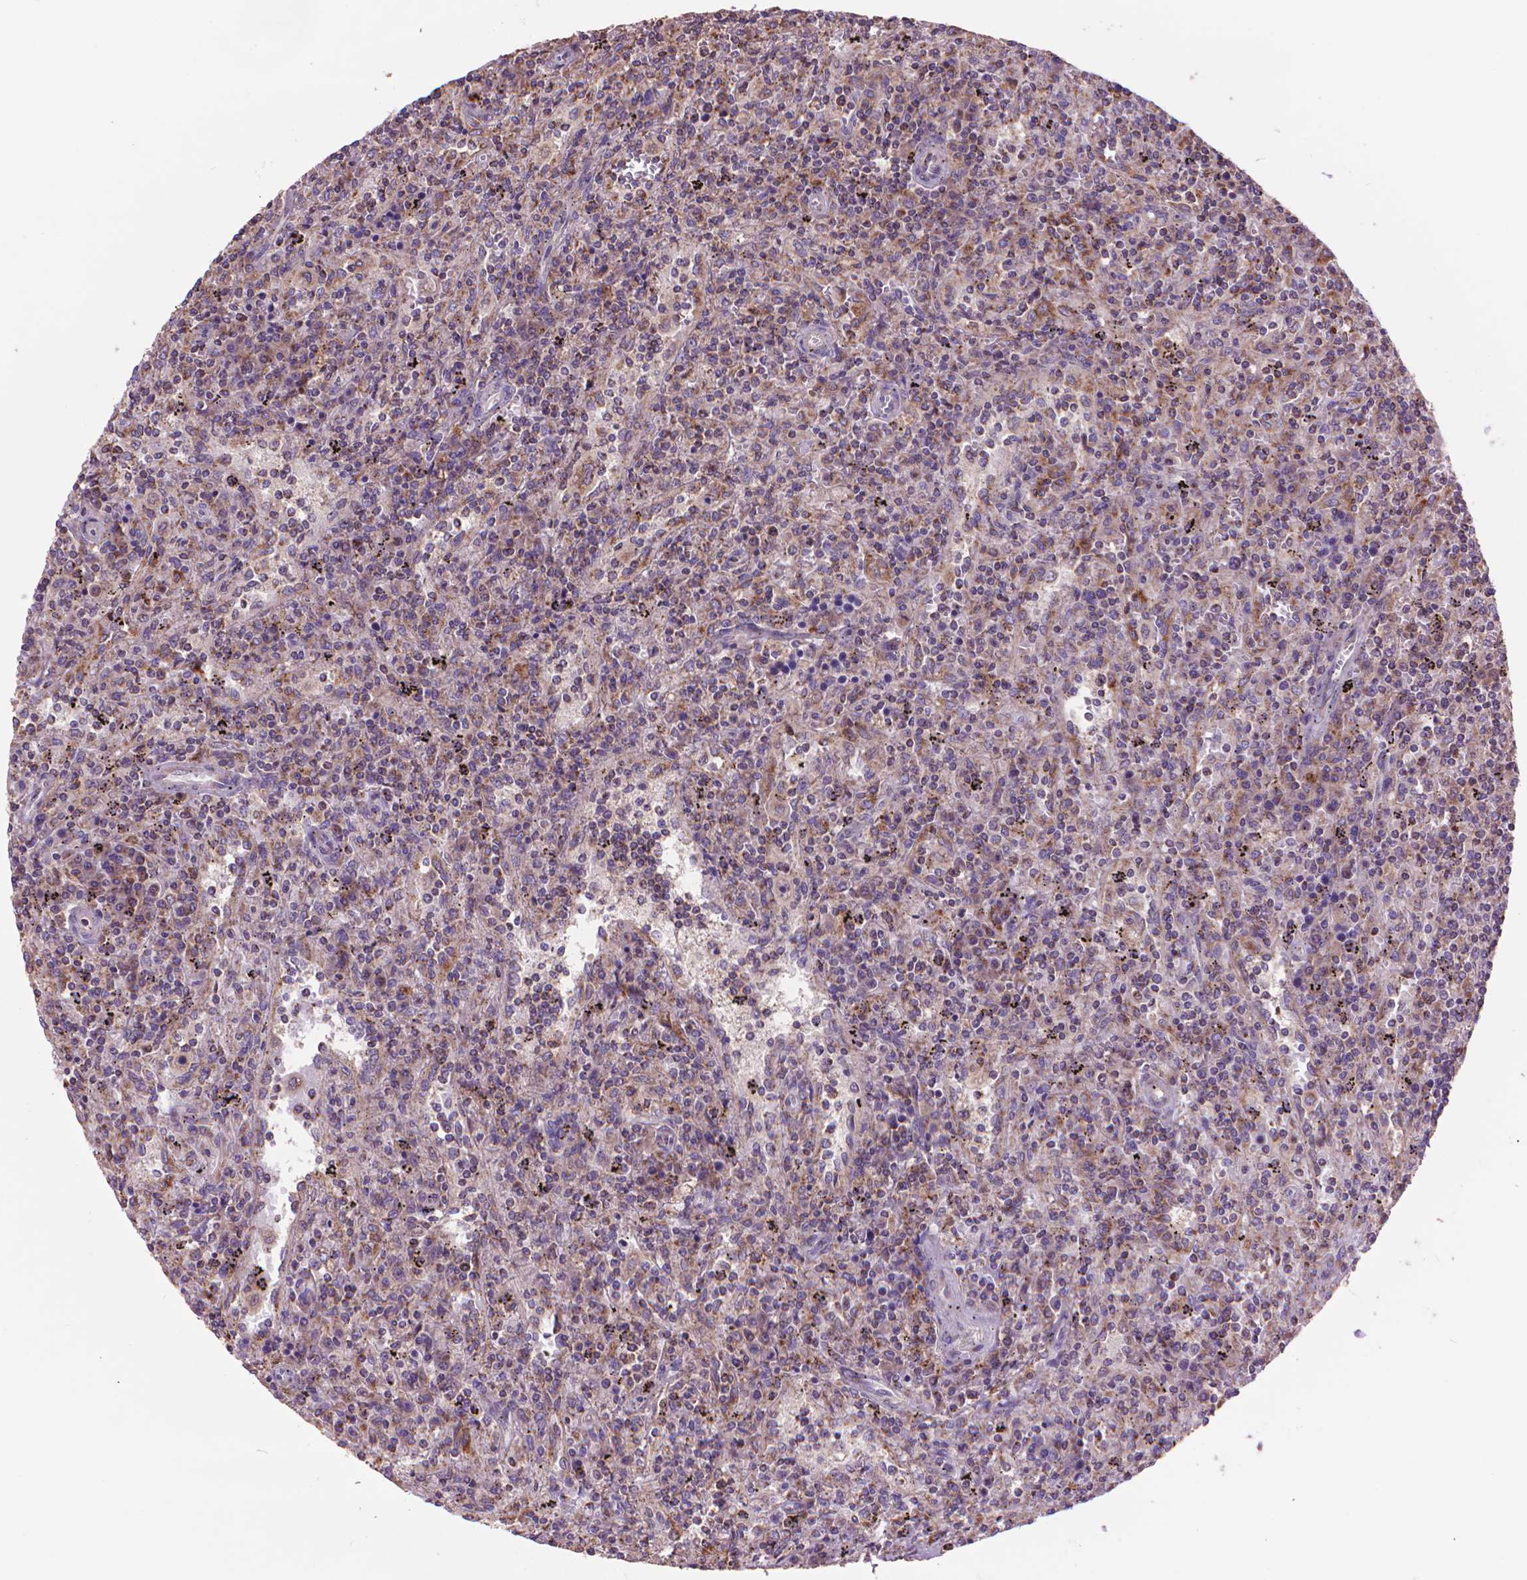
{"staining": {"intensity": "moderate", "quantity": "<25%", "location": "cytoplasmic/membranous"}, "tissue": "lymphoma", "cell_type": "Tumor cells", "image_type": "cancer", "snomed": [{"axis": "morphology", "description": "Malignant lymphoma, non-Hodgkin's type, Low grade"}, {"axis": "topography", "description": "Spleen"}], "caption": "Protein staining by immunohistochemistry displays moderate cytoplasmic/membranous expression in approximately <25% of tumor cells in low-grade malignant lymphoma, non-Hodgkin's type. (DAB = brown stain, brightfield microscopy at high magnification).", "gene": "GLB1", "patient": {"sex": "male", "age": 62}}